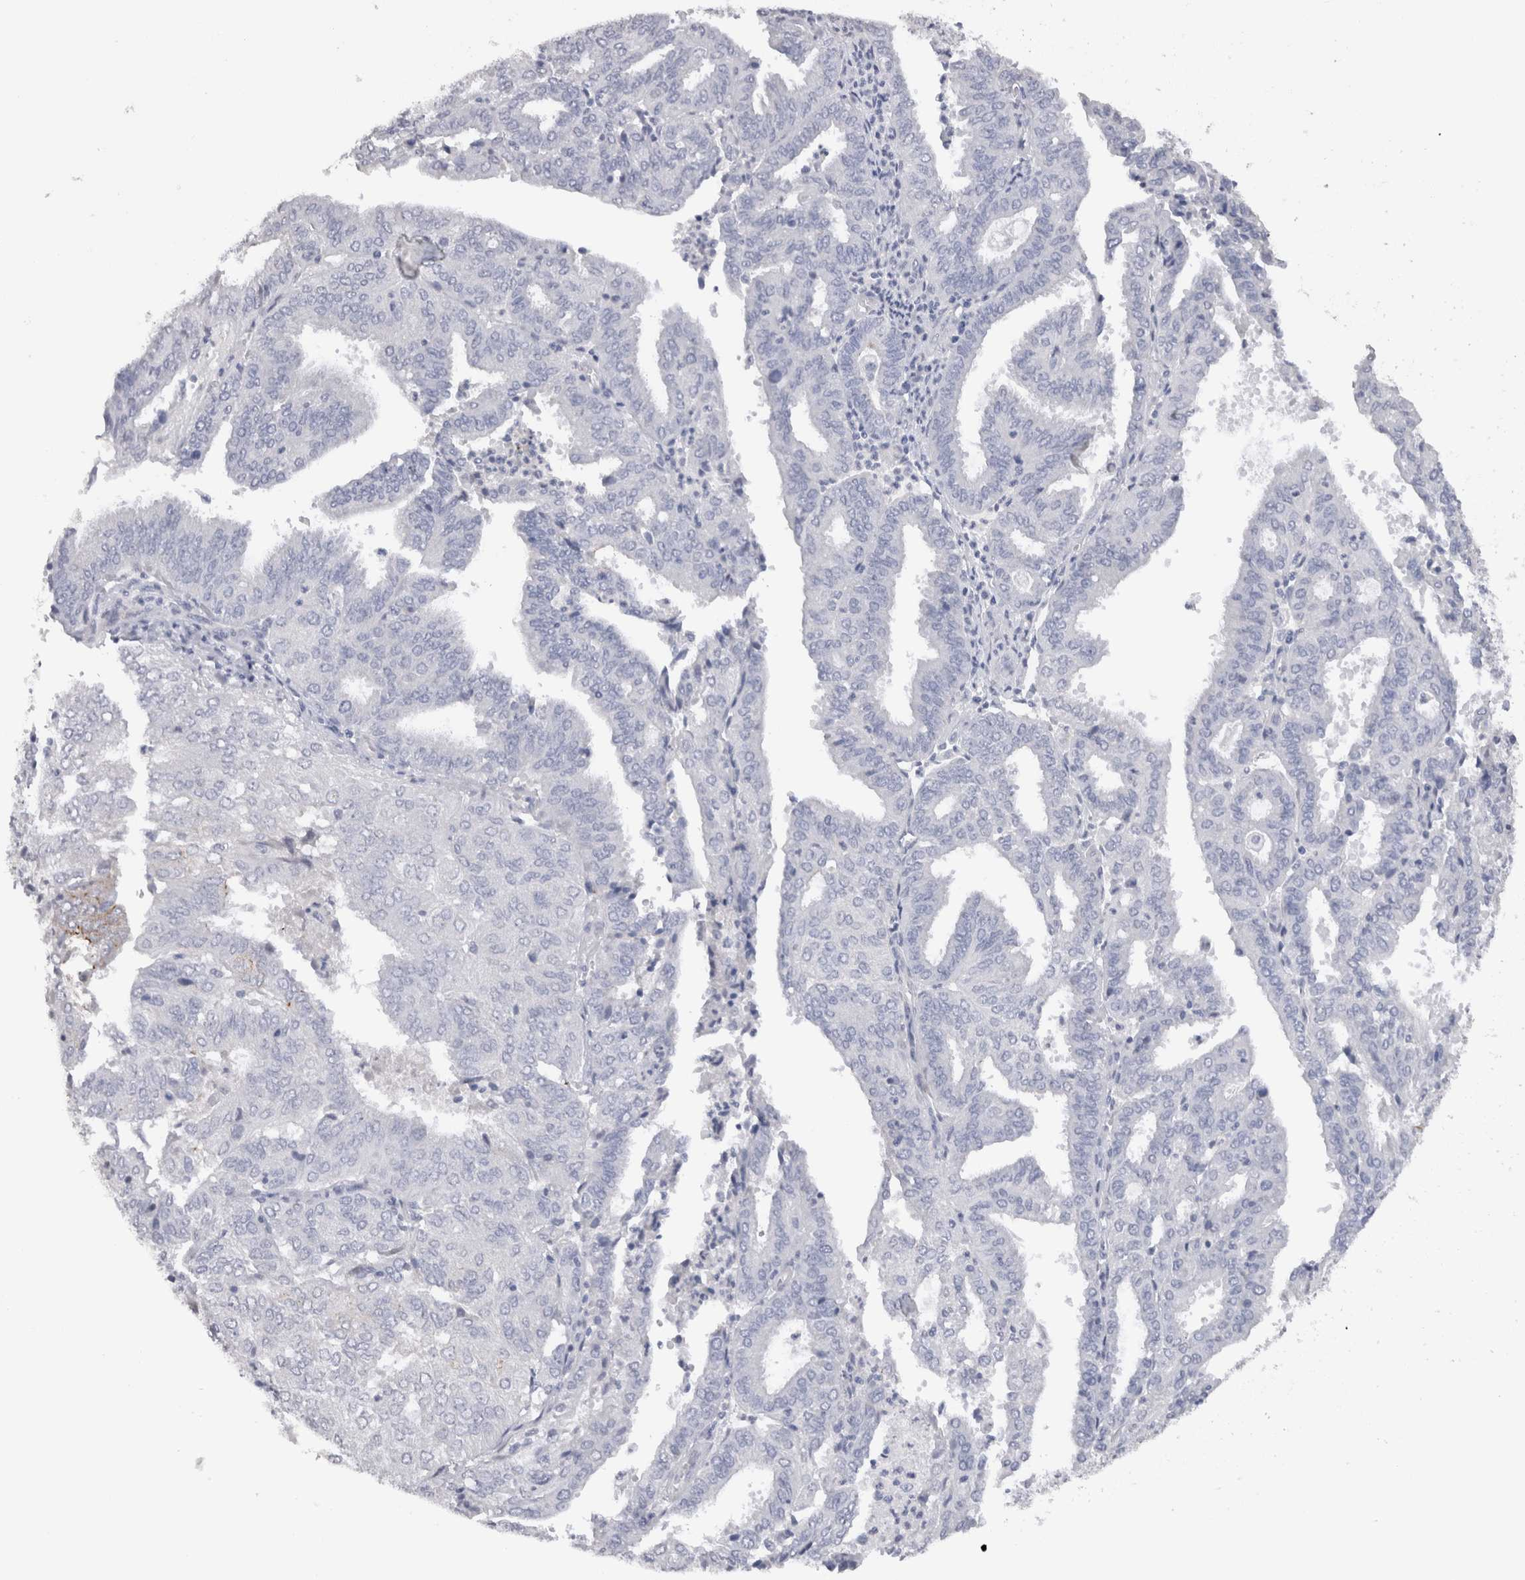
{"staining": {"intensity": "negative", "quantity": "none", "location": "none"}, "tissue": "endometrial cancer", "cell_type": "Tumor cells", "image_type": "cancer", "snomed": [{"axis": "morphology", "description": "Adenocarcinoma, NOS"}, {"axis": "topography", "description": "Uterus"}], "caption": "Immunohistochemistry (IHC) of adenocarcinoma (endometrial) displays no positivity in tumor cells.", "gene": "CDH6", "patient": {"sex": "female", "age": 60}}